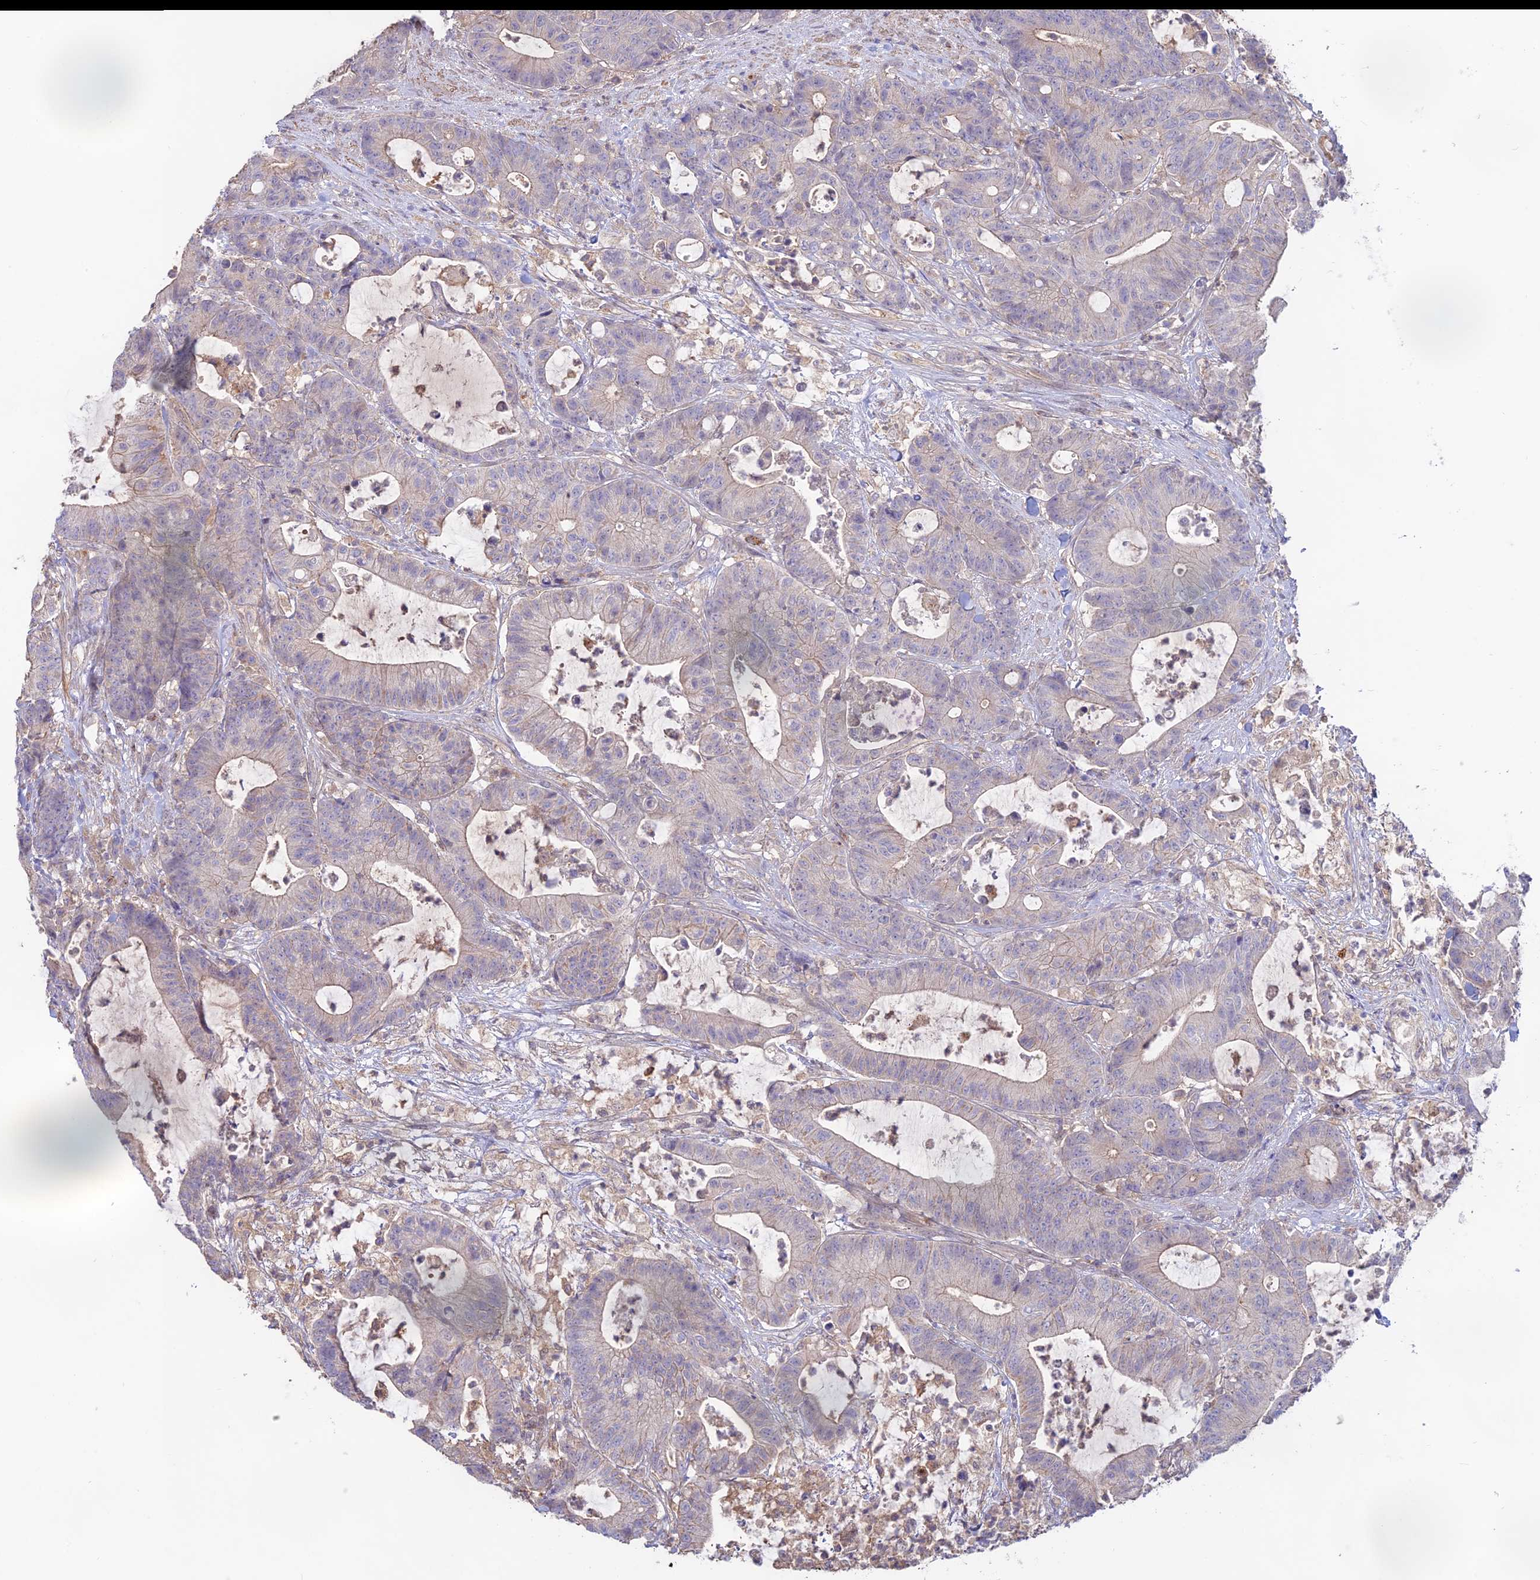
{"staining": {"intensity": "negative", "quantity": "none", "location": "none"}, "tissue": "colorectal cancer", "cell_type": "Tumor cells", "image_type": "cancer", "snomed": [{"axis": "morphology", "description": "Adenocarcinoma, NOS"}, {"axis": "topography", "description": "Colon"}], "caption": "Immunohistochemical staining of human colorectal cancer demonstrates no significant expression in tumor cells.", "gene": "CLCF1", "patient": {"sex": "female", "age": 84}}